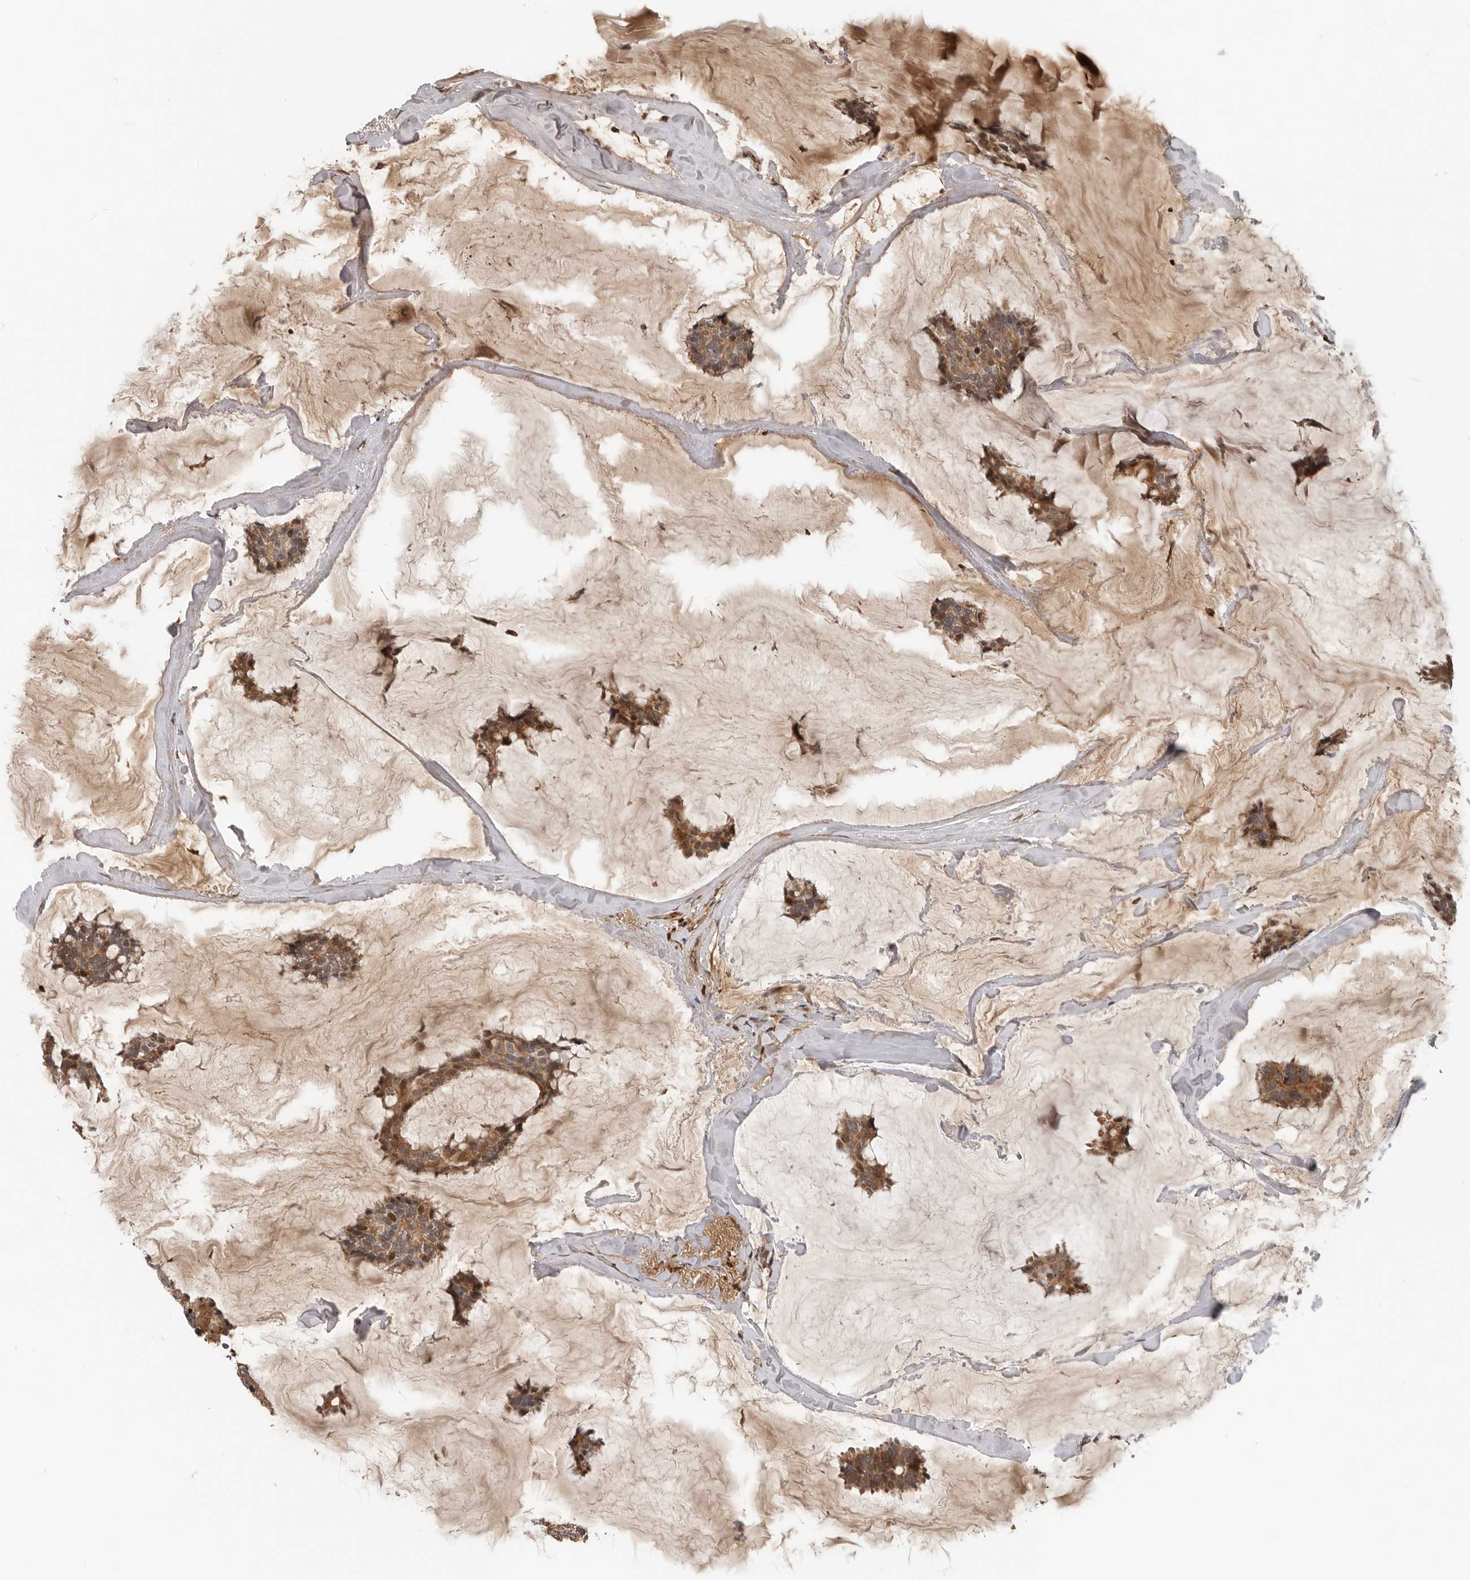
{"staining": {"intensity": "strong", "quantity": ">75%", "location": "cytoplasmic/membranous"}, "tissue": "breast cancer", "cell_type": "Tumor cells", "image_type": "cancer", "snomed": [{"axis": "morphology", "description": "Duct carcinoma"}, {"axis": "topography", "description": "Breast"}], "caption": "DAB immunohistochemical staining of breast invasive ductal carcinoma shows strong cytoplasmic/membranous protein staining in approximately >75% of tumor cells. The protein is shown in brown color, while the nuclei are stained blue.", "gene": "RNF157", "patient": {"sex": "female", "age": 93}}